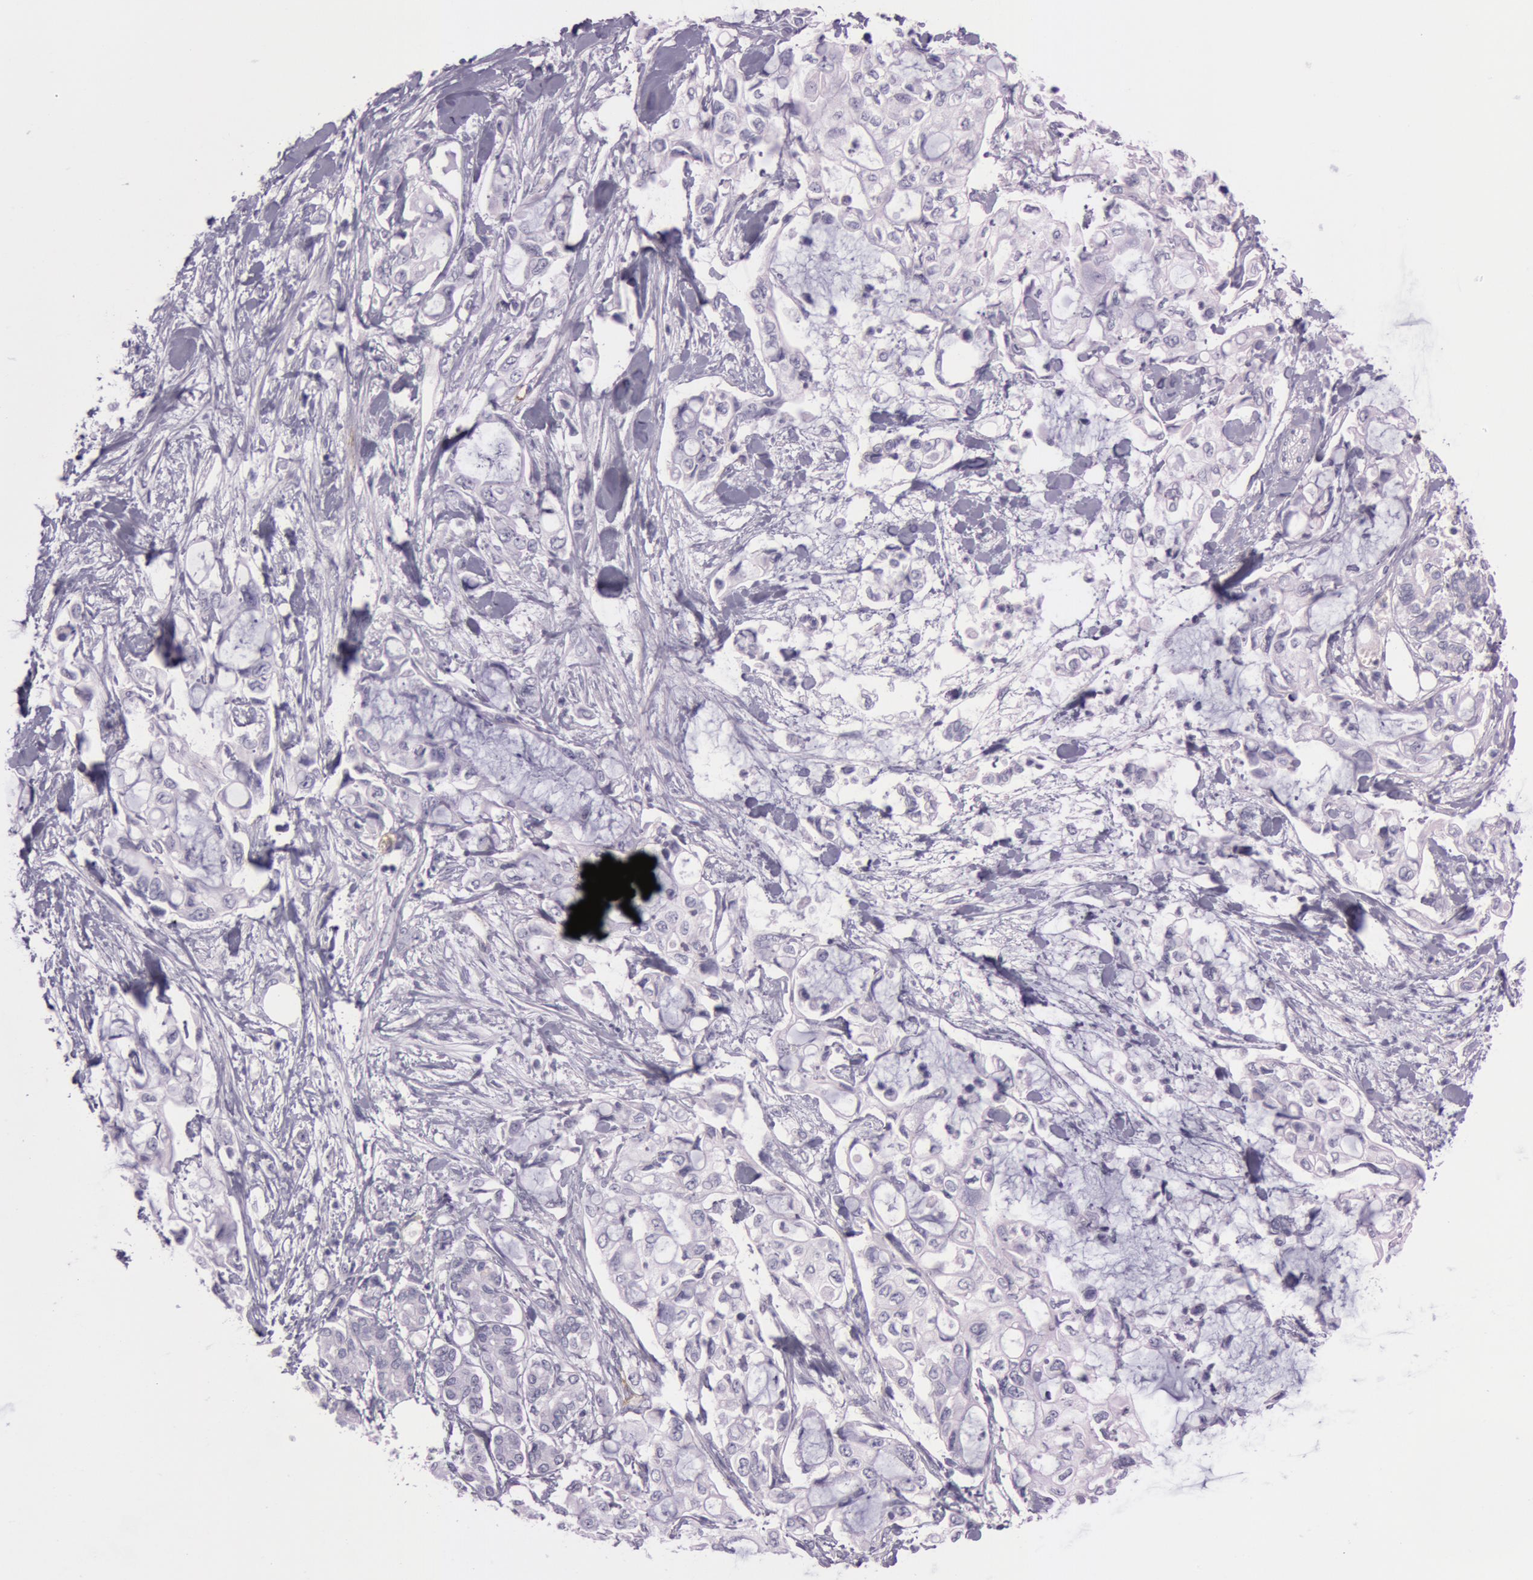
{"staining": {"intensity": "negative", "quantity": "none", "location": "none"}, "tissue": "pancreatic cancer", "cell_type": "Tumor cells", "image_type": "cancer", "snomed": [{"axis": "morphology", "description": "Adenocarcinoma, NOS"}, {"axis": "topography", "description": "Pancreas"}], "caption": "Immunohistochemical staining of human adenocarcinoma (pancreatic) shows no significant positivity in tumor cells.", "gene": "FOLH1", "patient": {"sex": "female", "age": 70}}